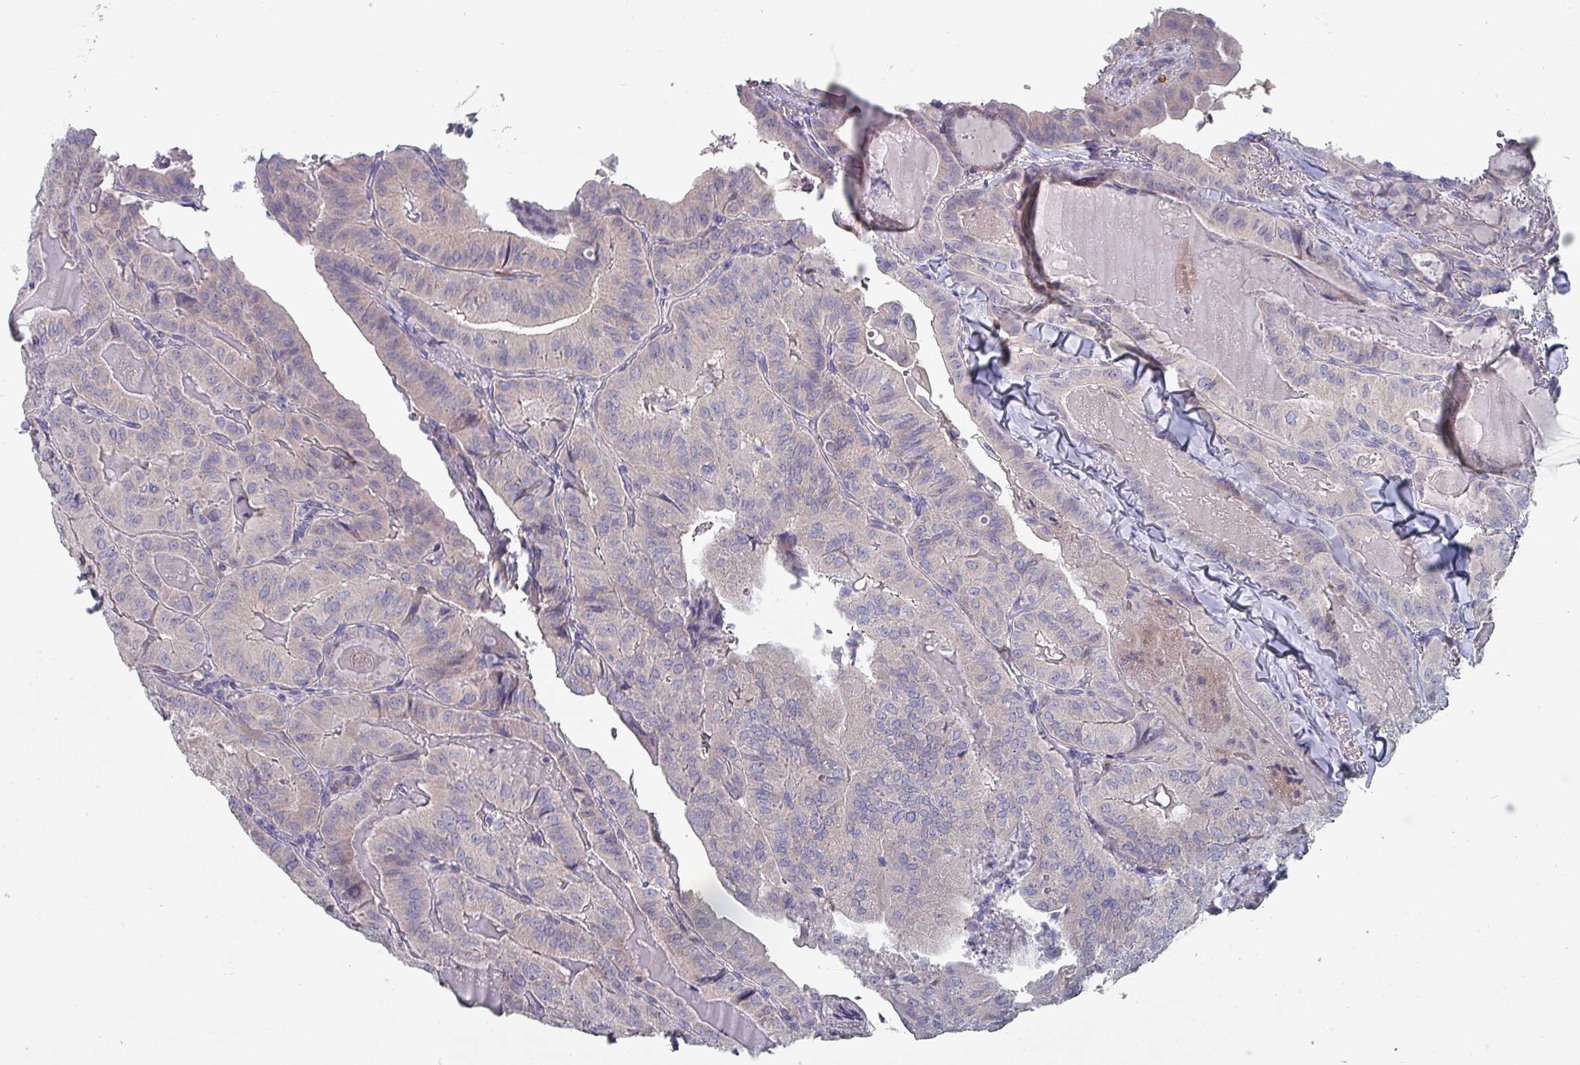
{"staining": {"intensity": "weak", "quantity": "25%-75%", "location": "cytoplasmic/membranous"}, "tissue": "thyroid cancer", "cell_type": "Tumor cells", "image_type": "cancer", "snomed": [{"axis": "morphology", "description": "Papillary adenocarcinoma, NOS"}, {"axis": "topography", "description": "Thyroid gland"}], "caption": "DAB (3,3'-diaminobenzidine) immunohistochemical staining of human thyroid cancer displays weak cytoplasmic/membranous protein staining in about 25%-75% of tumor cells.", "gene": "DRD5", "patient": {"sex": "female", "age": 68}}